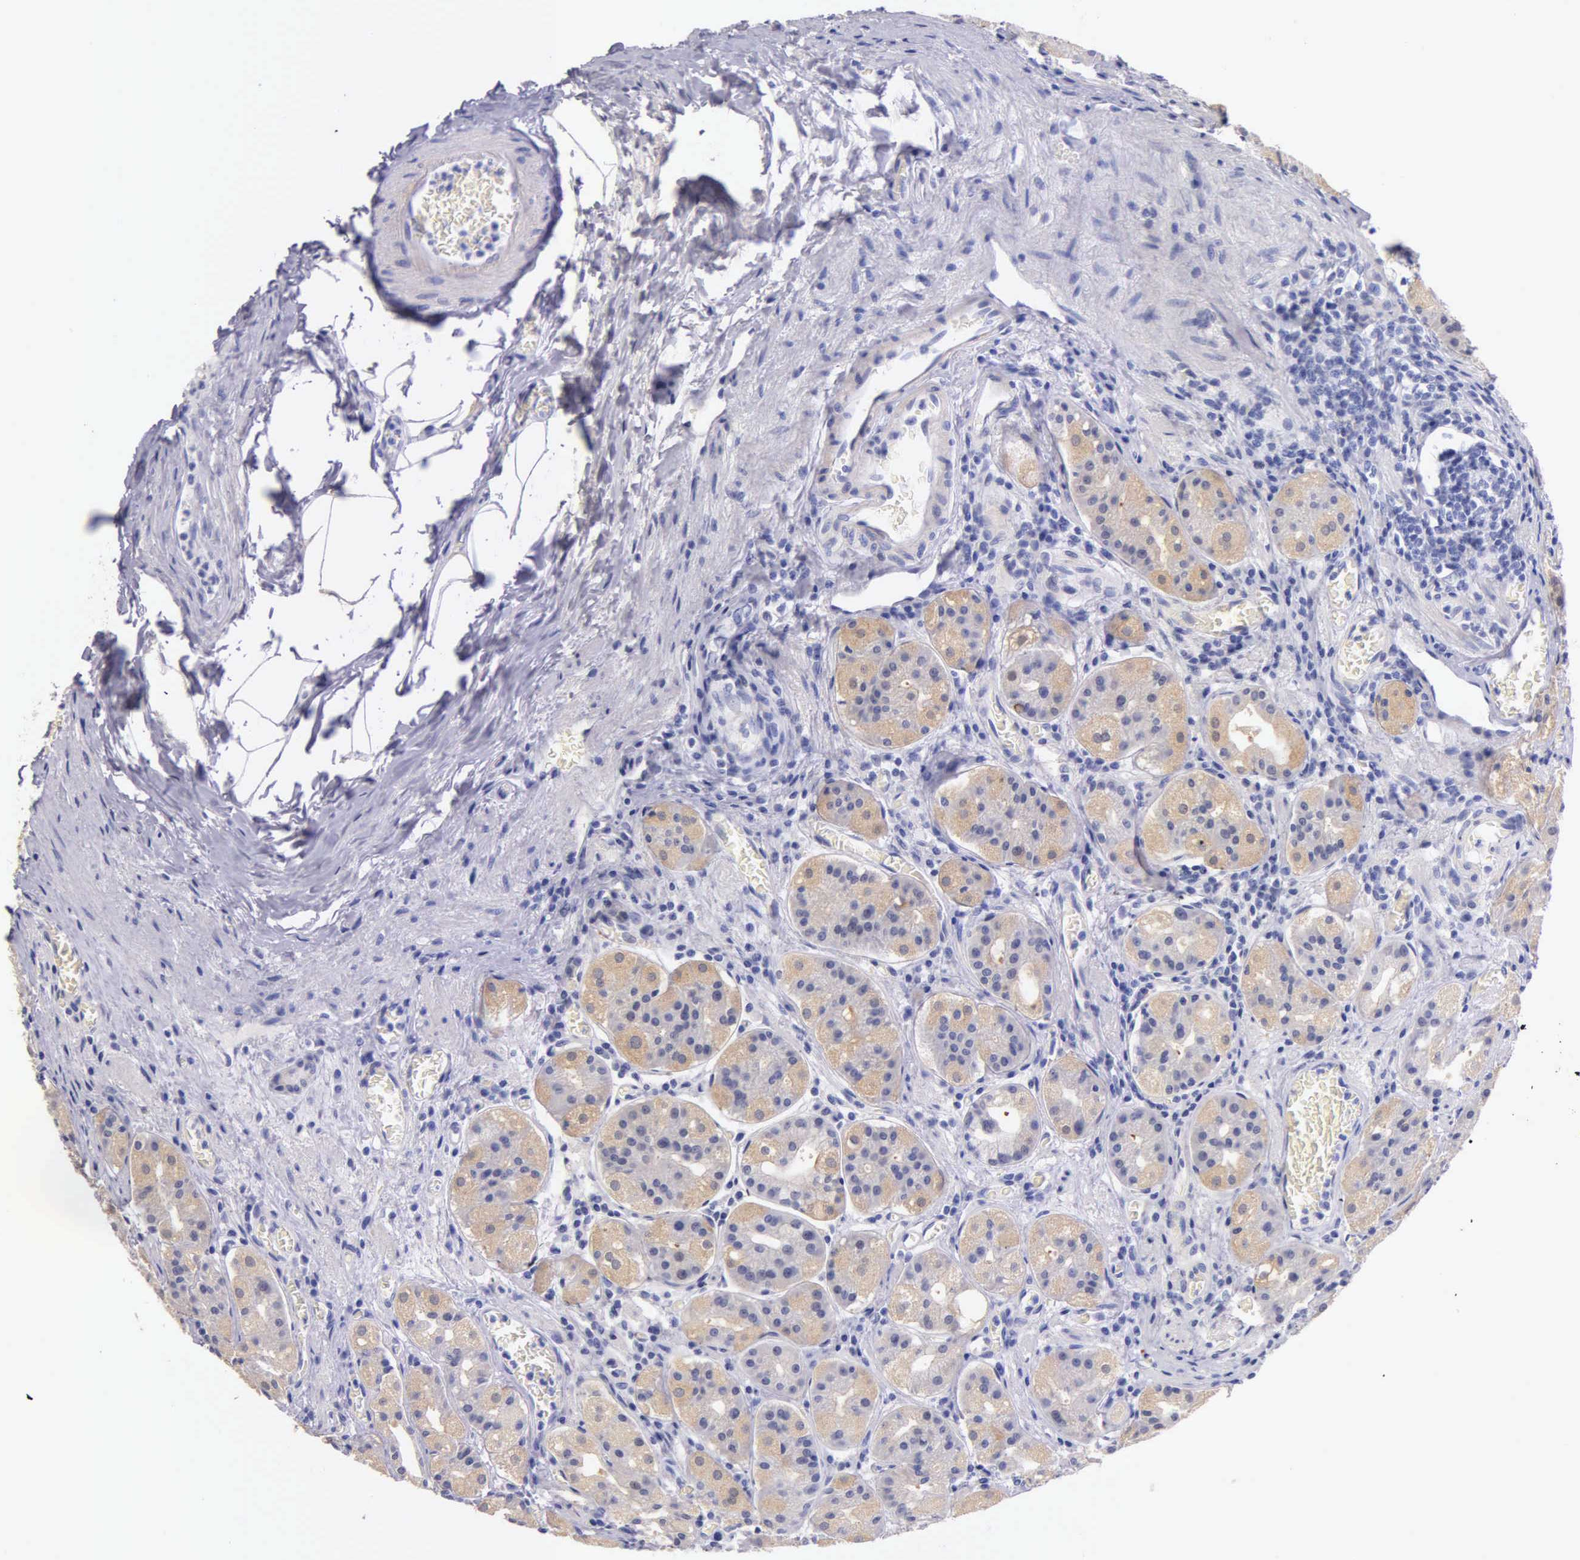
{"staining": {"intensity": "moderate", "quantity": "25%-75%", "location": "cytoplasmic/membranous"}, "tissue": "stomach", "cell_type": "Glandular cells", "image_type": "normal", "snomed": [{"axis": "morphology", "description": "Normal tissue, NOS"}, {"axis": "topography", "description": "Stomach, lower"}], "caption": "DAB immunohistochemical staining of unremarkable human stomach shows moderate cytoplasmic/membranous protein expression in approximately 25%-75% of glandular cells. (DAB (3,3'-diaminobenzidine) IHC, brown staining for protein, blue staining for nuclei).", "gene": "GSTT2B", "patient": {"sex": "male", "age": 58}}